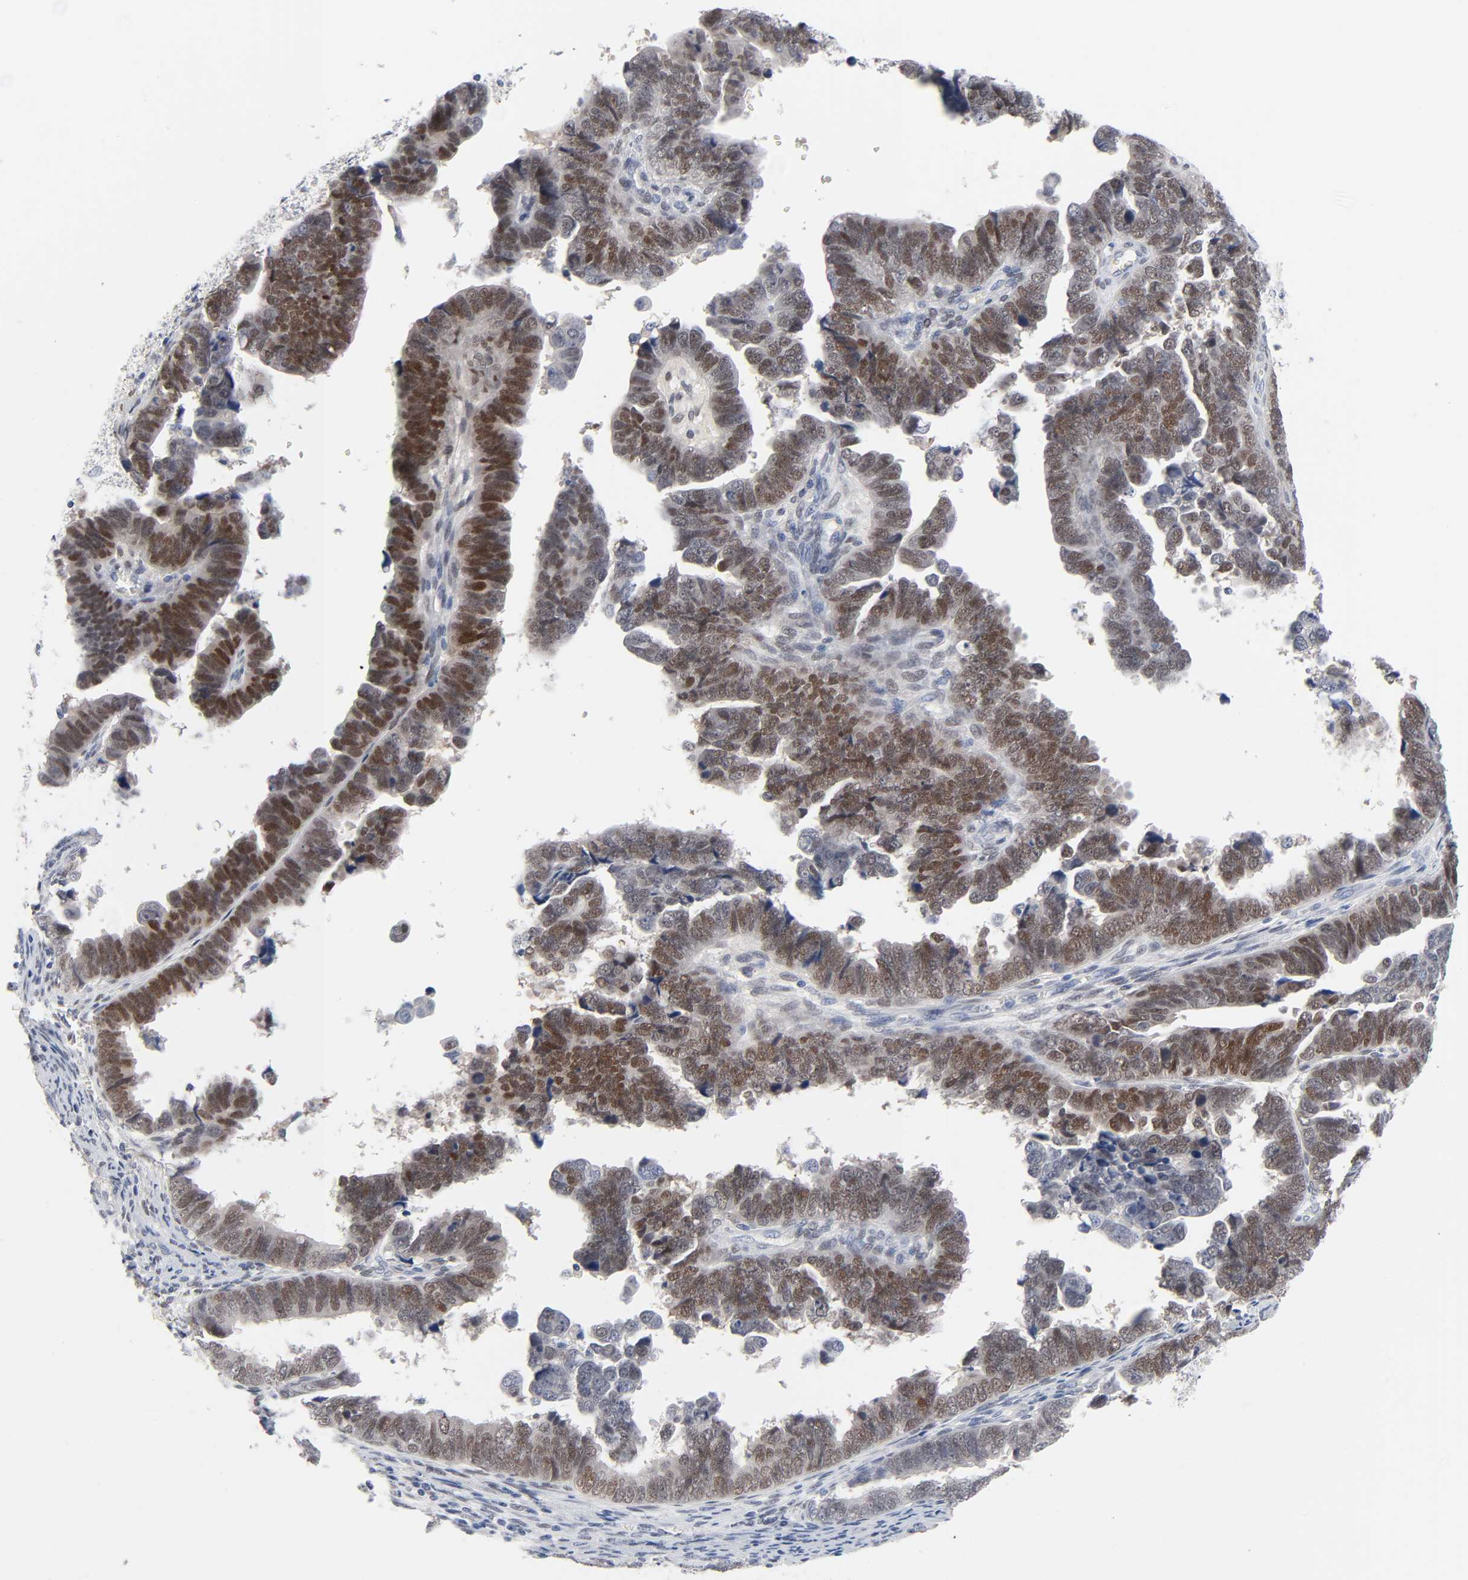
{"staining": {"intensity": "moderate", "quantity": ">75%", "location": "nuclear"}, "tissue": "endometrial cancer", "cell_type": "Tumor cells", "image_type": "cancer", "snomed": [{"axis": "morphology", "description": "Adenocarcinoma, NOS"}, {"axis": "topography", "description": "Endometrium"}], "caption": "A photomicrograph showing moderate nuclear expression in approximately >75% of tumor cells in endometrial adenocarcinoma, as visualized by brown immunohistochemical staining.", "gene": "SALL2", "patient": {"sex": "female", "age": 75}}